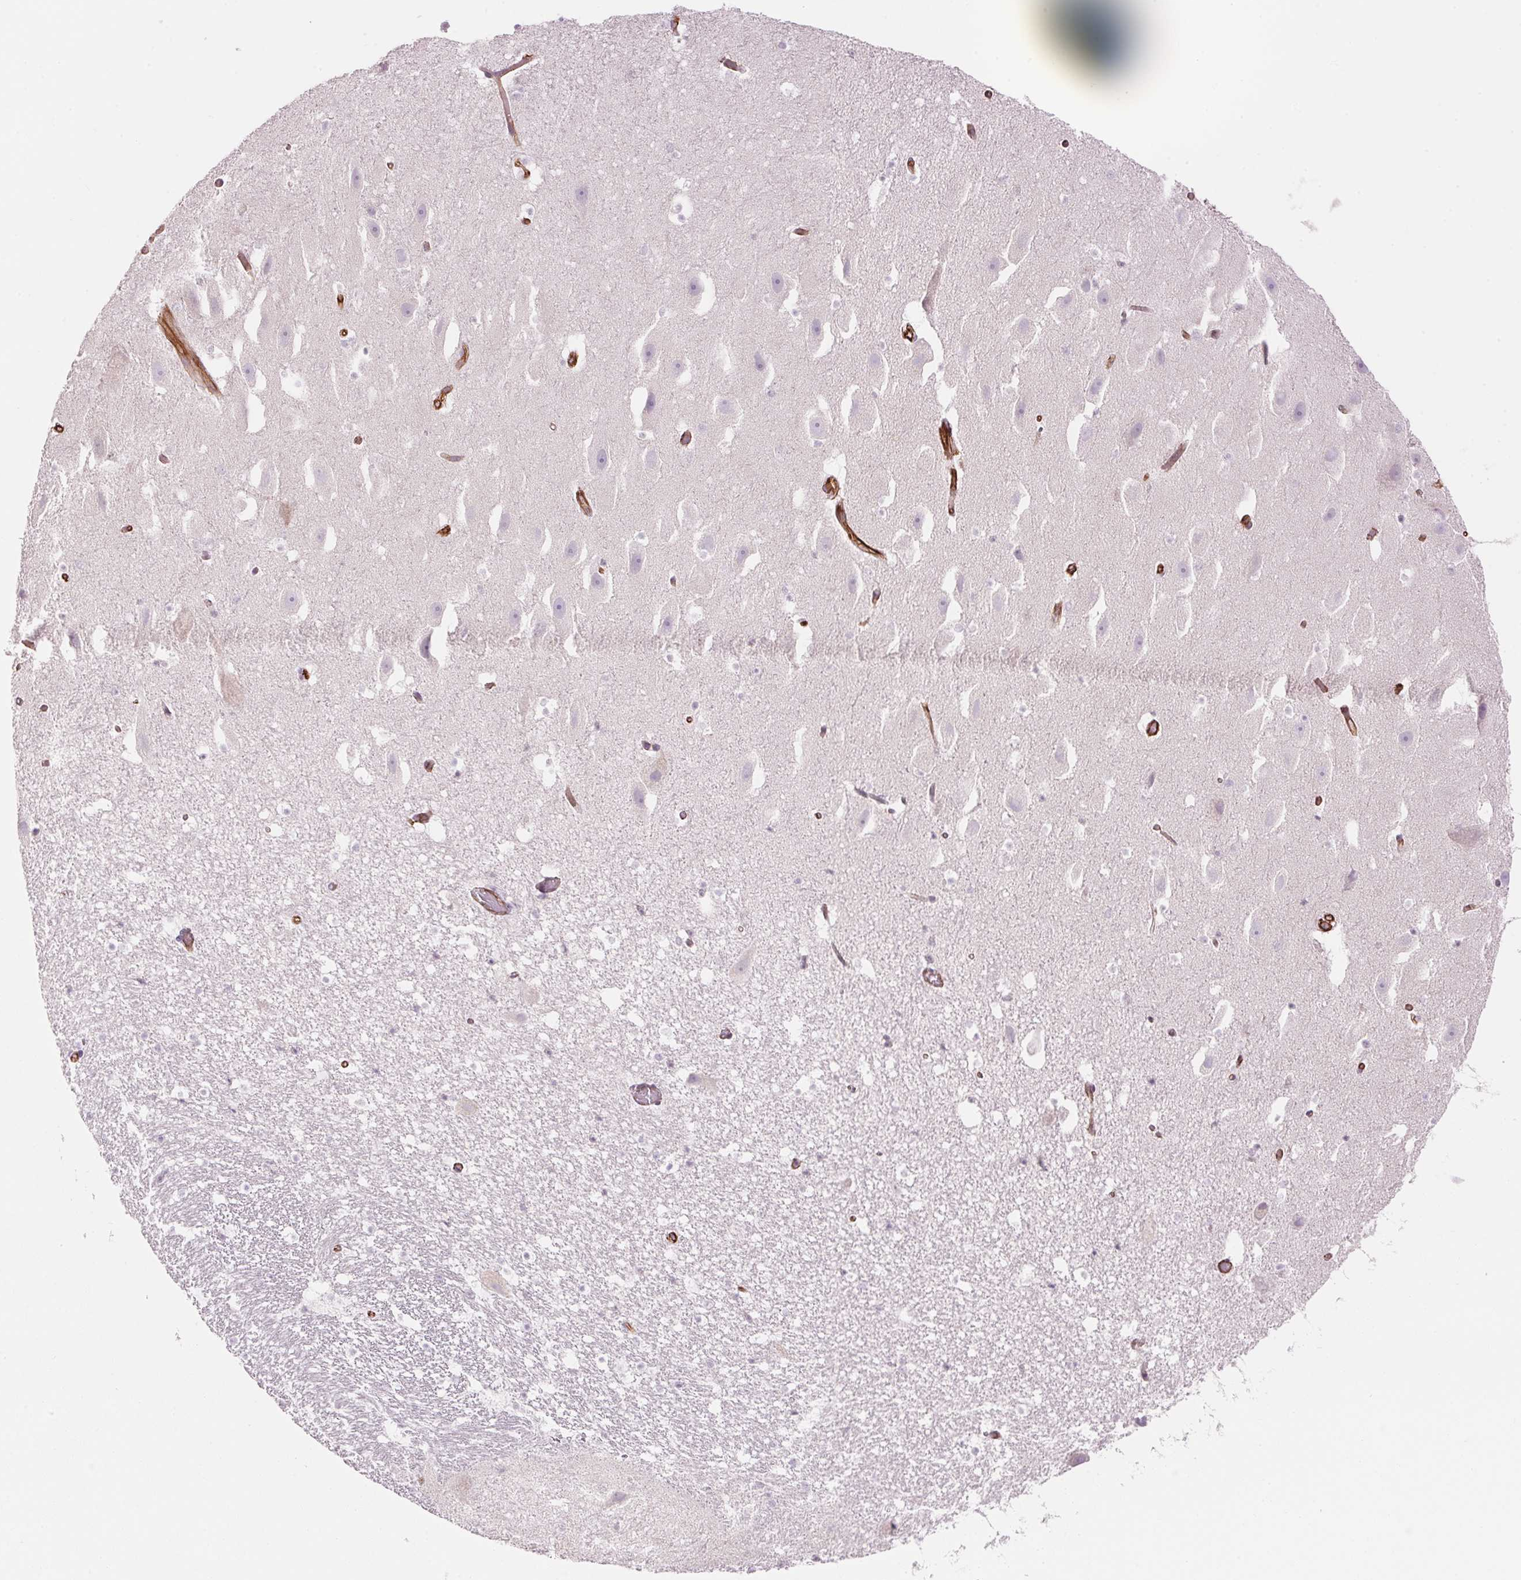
{"staining": {"intensity": "negative", "quantity": "none", "location": "none"}, "tissue": "hippocampus", "cell_type": "Glial cells", "image_type": "normal", "snomed": [{"axis": "morphology", "description": "Normal tissue, NOS"}, {"axis": "topography", "description": "Hippocampus"}], "caption": "Immunohistochemical staining of benign human hippocampus exhibits no significant expression in glial cells.", "gene": "CLPS", "patient": {"sex": "male", "age": 26}}